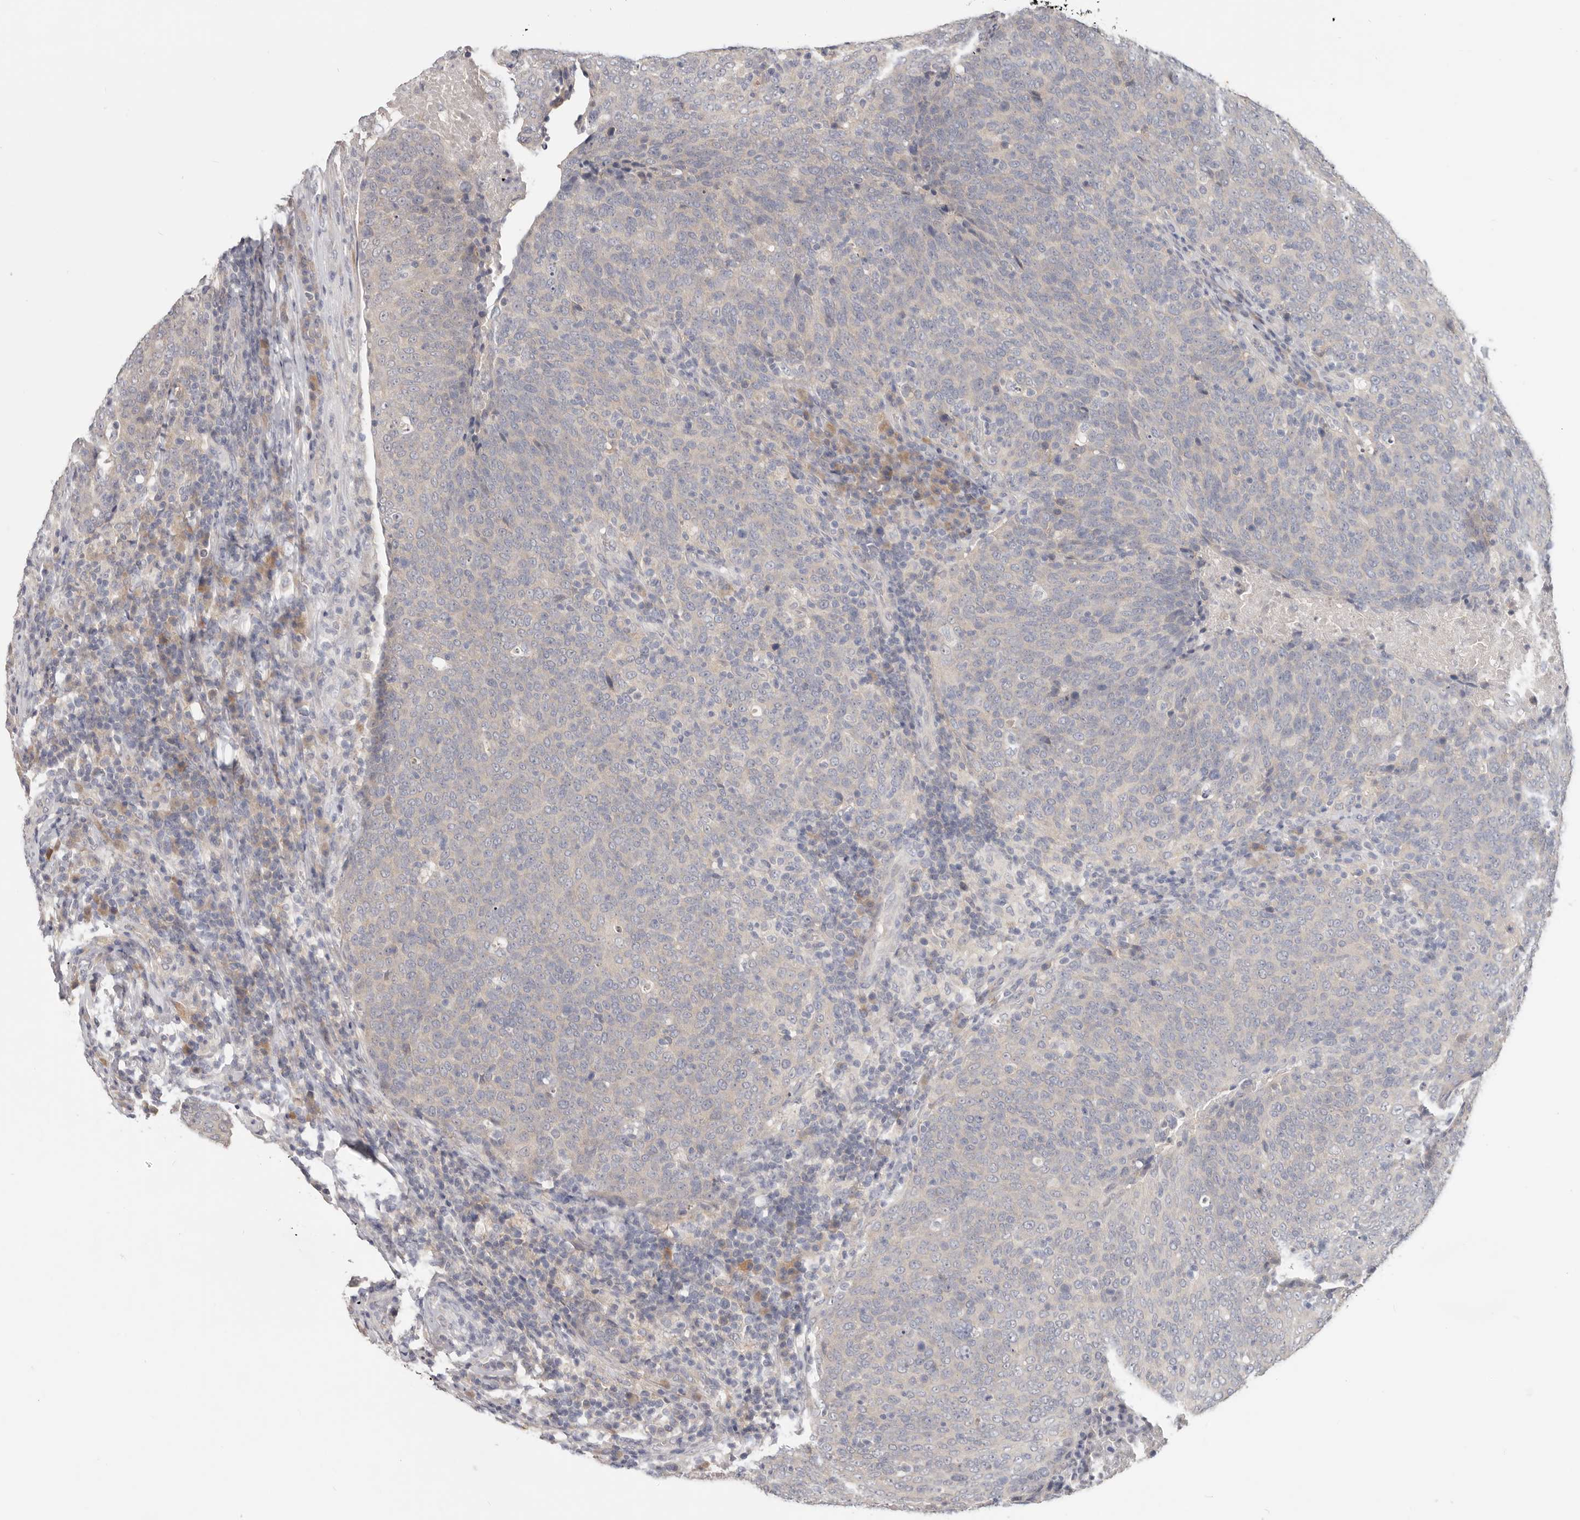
{"staining": {"intensity": "negative", "quantity": "none", "location": "none"}, "tissue": "head and neck cancer", "cell_type": "Tumor cells", "image_type": "cancer", "snomed": [{"axis": "morphology", "description": "Squamous cell carcinoma, NOS"}, {"axis": "morphology", "description": "Squamous cell carcinoma, metastatic, NOS"}, {"axis": "topography", "description": "Lymph node"}, {"axis": "topography", "description": "Head-Neck"}], "caption": "High magnification brightfield microscopy of squamous cell carcinoma (head and neck) stained with DAB (brown) and counterstained with hematoxylin (blue): tumor cells show no significant staining. (DAB (3,3'-diaminobenzidine) immunohistochemistry, high magnification).", "gene": "WDR77", "patient": {"sex": "male", "age": 62}}